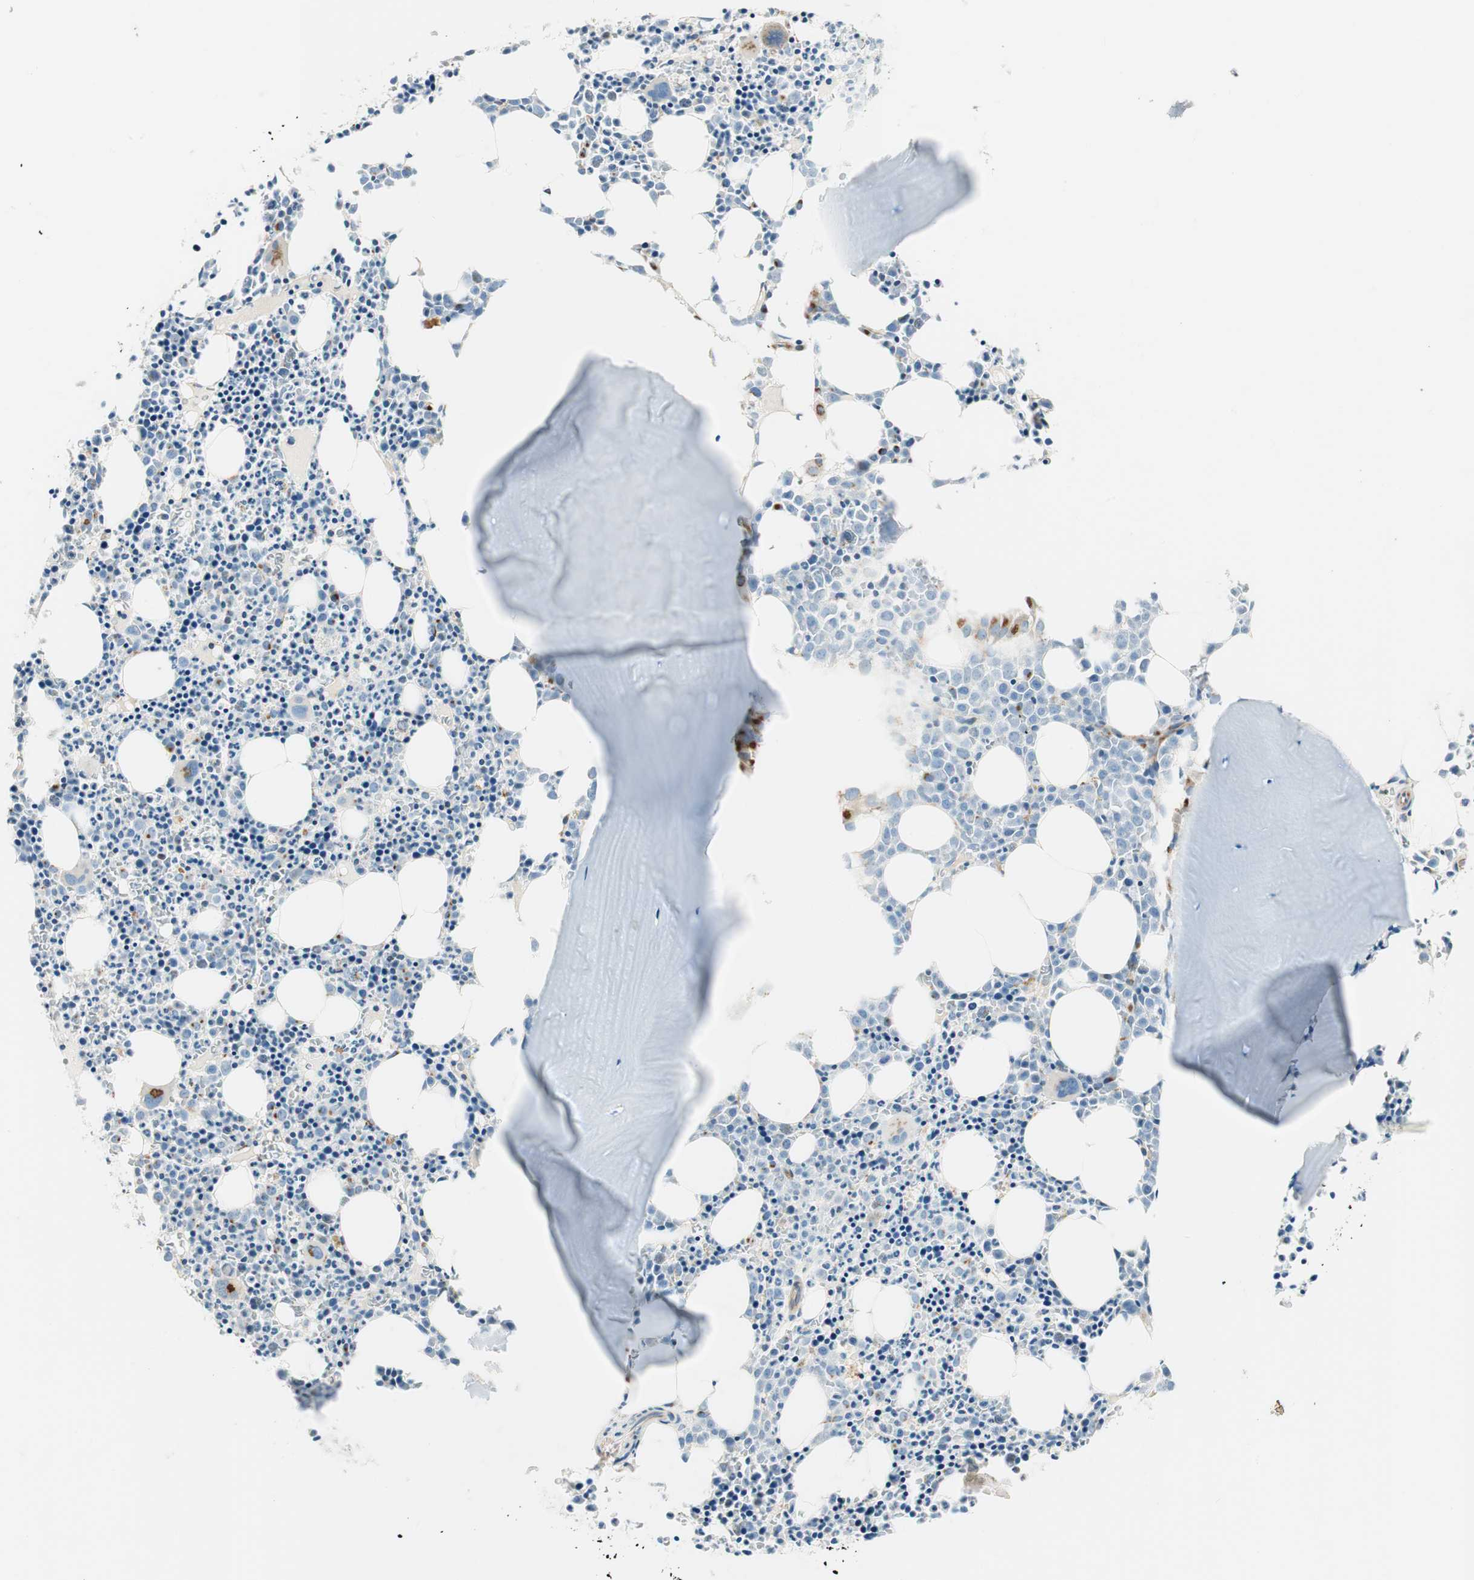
{"staining": {"intensity": "strong", "quantity": "<25%", "location": "cytoplasmic/membranous"}, "tissue": "bone marrow", "cell_type": "Hematopoietic cells", "image_type": "normal", "snomed": [{"axis": "morphology", "description": "Normal tissue, NOS"}, {"axis": "morphology", "description": "Inflammation, NOS"}, {"axis": "topography", "description": "Bone marrow"}], "caption": "IHC staining of unremarkable bone marrow, which exhibits medium levels of strong cytoplasmic/membranous expression in about <25% of hematopoietic cells indicating strong cytoplasmic/membranous protein positivity. The staining was performed using DAB (brown) for protein detection and nuclei were counterstained in hematoxylin (blue).", "gene": "TMF1", "patient": {"sex": "female", "age": 17}}